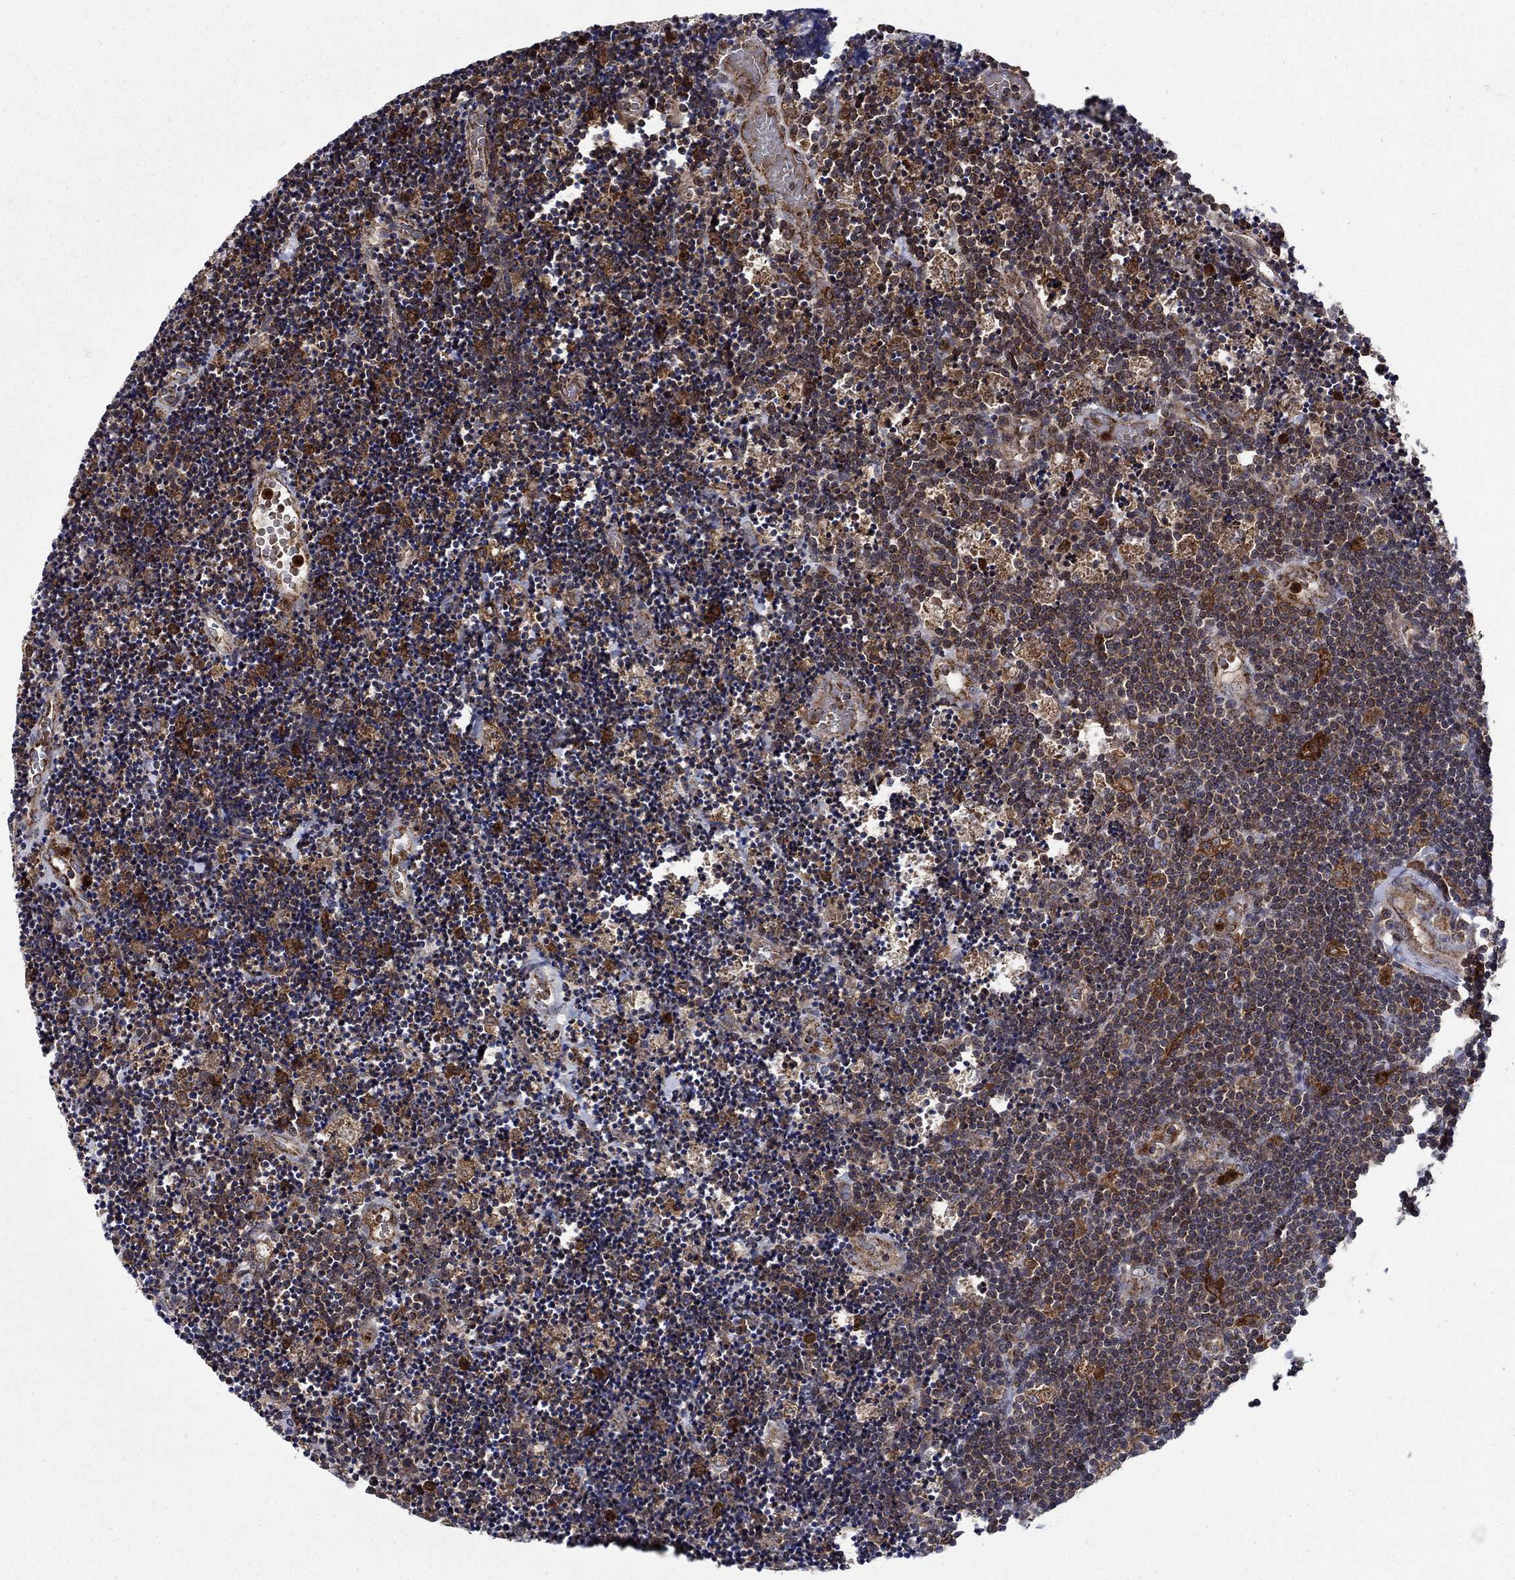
{"staining": {"intensity": "strong", "quantity": "<25%", "location": "cytoplasmic/membranous"}, "tissue": "lymphoma", "cell_type": "Tumor cells", "image_type": "cancer", "snomed": [{"axis": "morphology", "description": "Malignant lymphoma, non-Hodgkin's type, Low grade"}, {"axis": "topography", "description": "Brain"}], "caption": "A histopathology image of lymphoma stained for a protein shows strong cytoplasmic/membranous brown staining in tumor cells.", "gene": "RNF19B", "patient": {"sex": "female", "age": 66}}